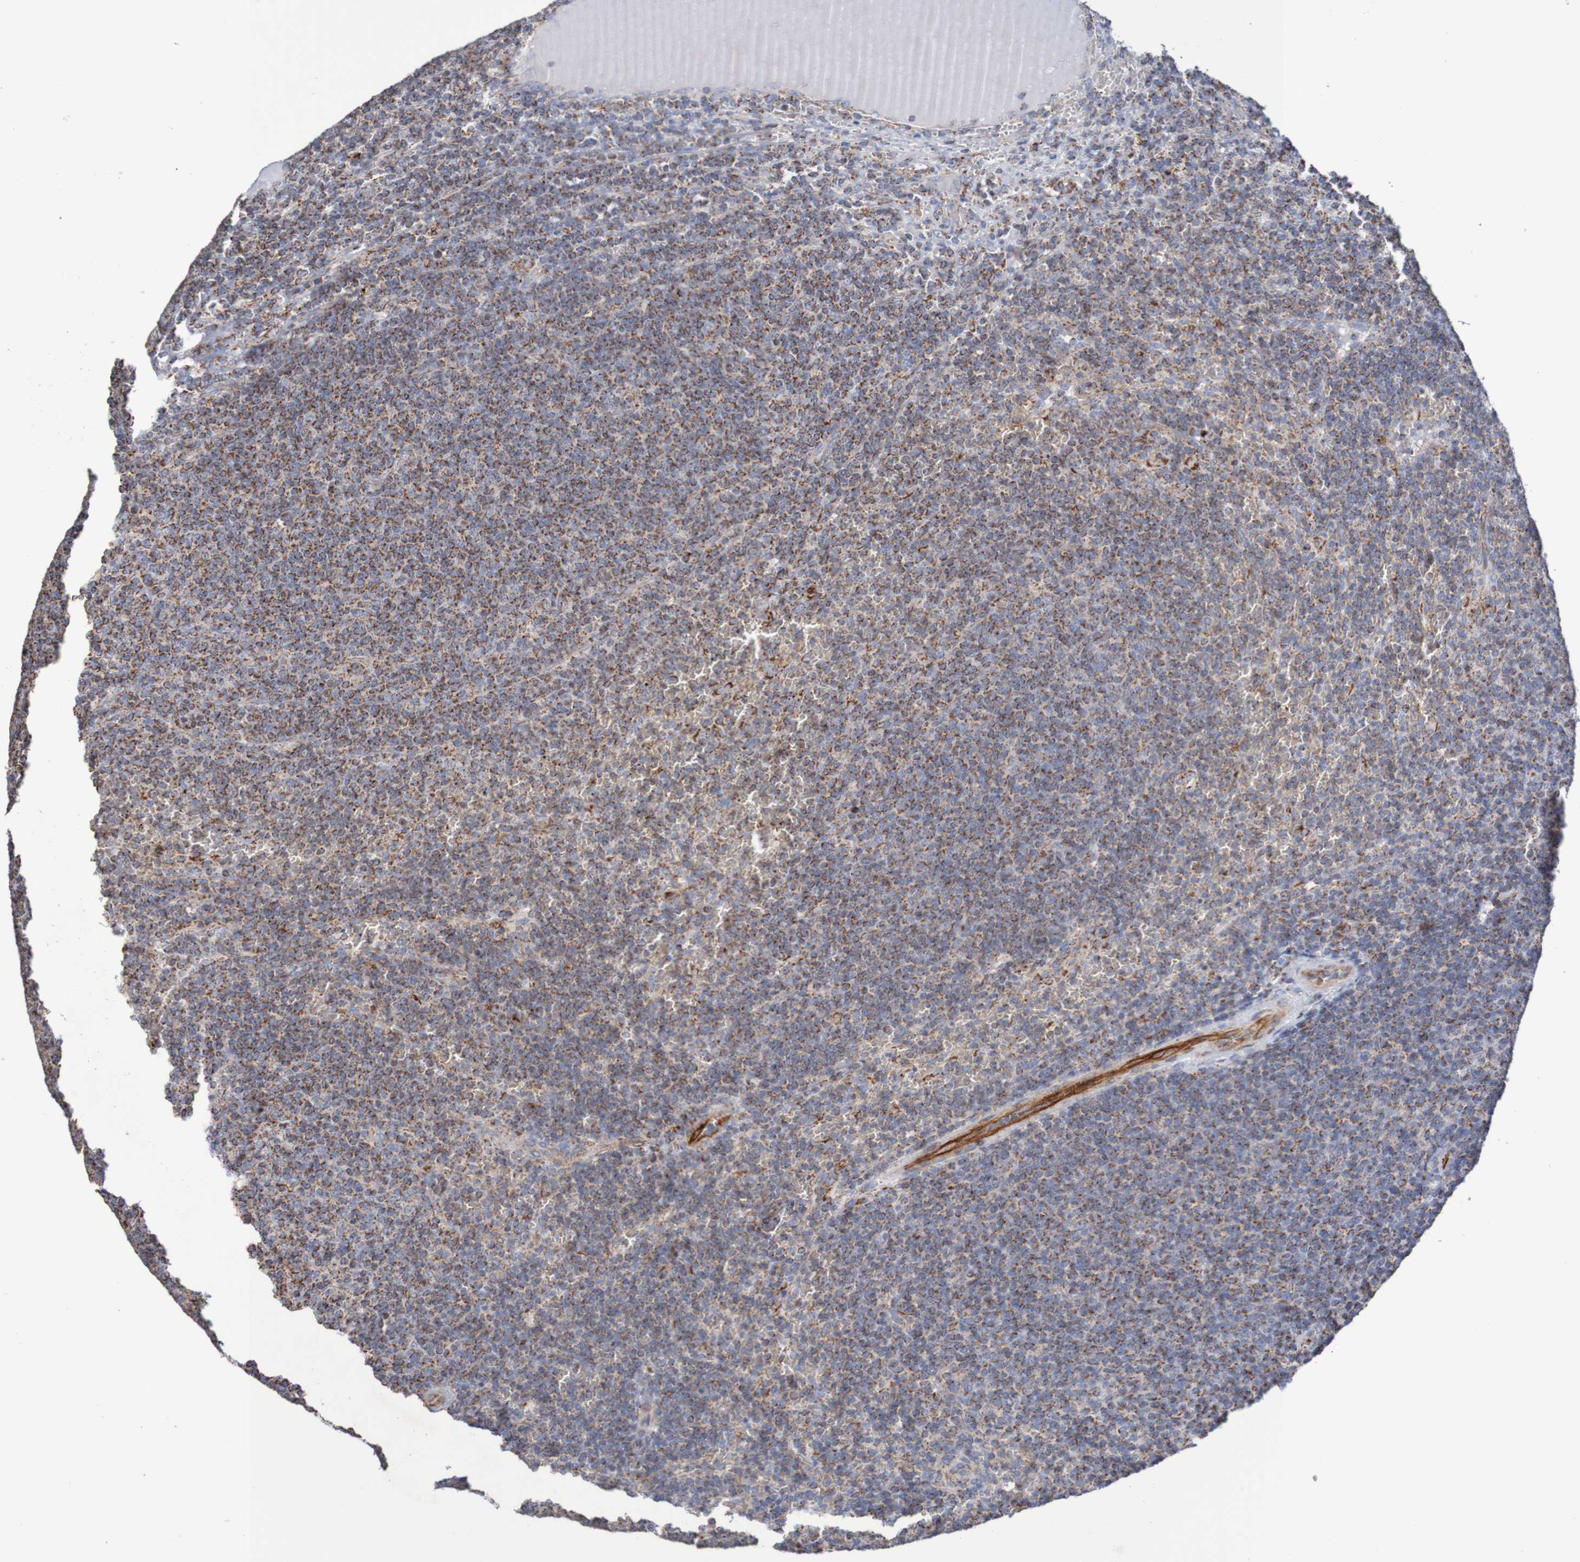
{"staining": {"intensity": "moderate", "quantity": ">75%", "location": "cytoplasmic/membranous"}, "tissue": "lymphoma", "cell_type": "Tumor cells", "image_type": "cancer", "snomed": [{"axis": "morphology", "description": "Malignant lymphoma, non-Hodgkin's type, Low grade"}, {"axis": "topography", "description": "Spleen"}], "caption": "IHC of low-grade malignant lymphoma, non-Hodgkin's type displays medium levels of moderate cytoplasmic/membranous staining in about >75% of tumor cells.", "gene": "MMEL1", "patient": {"sex": "female", "age": 50}}